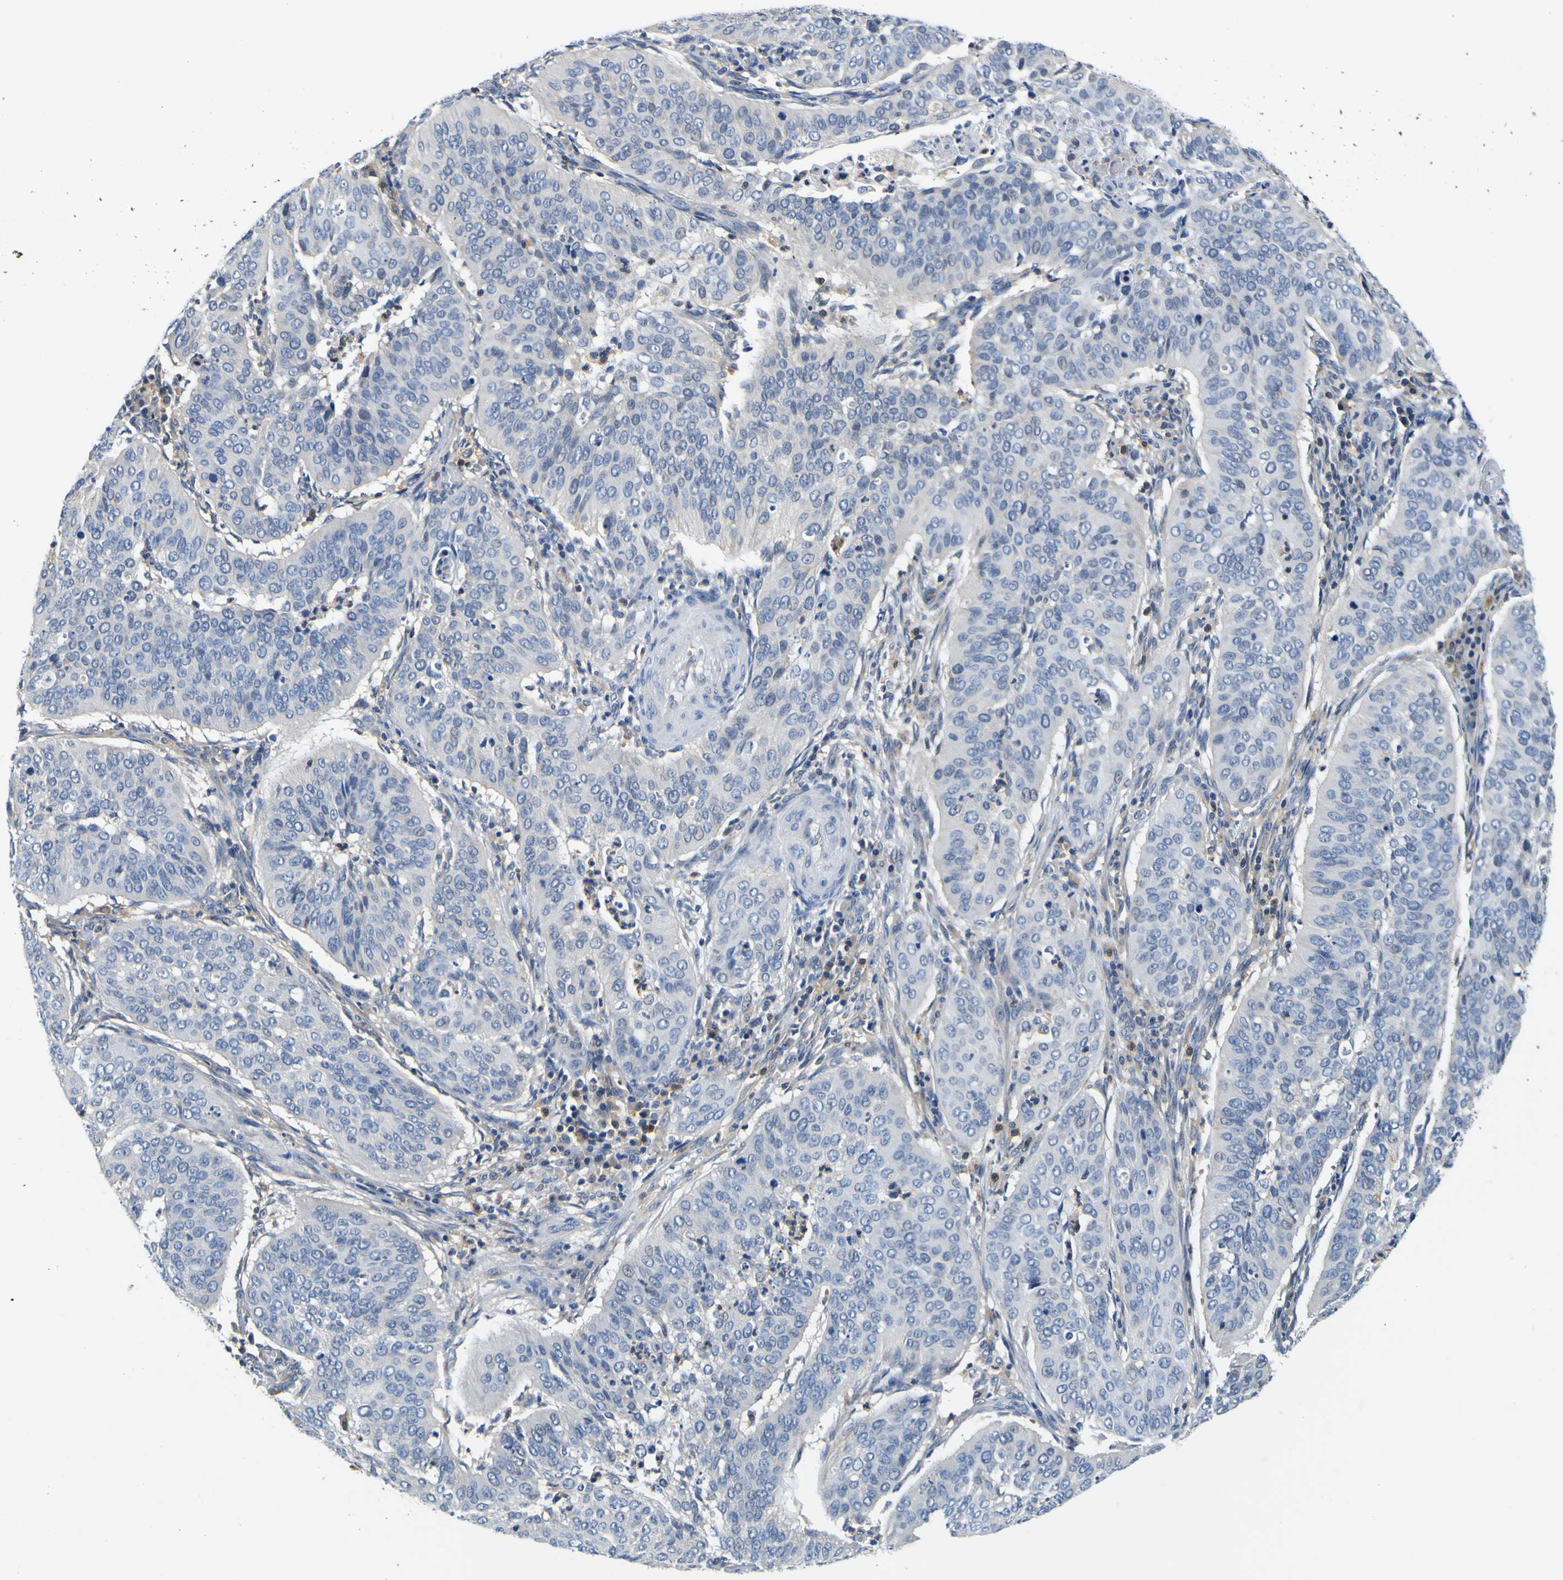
{"staining": {"intensity": "negative", "quantity": "none", "location": "none"}, "tissue": "cervical cancer", "cell_type": "Tumor cells", "image_type": "cancer", "snomed": [{"axis": "morphology", "description": "Normal tissue, NOS"}, {"axis": "morphology", "description": "Squamous cell carcinoma, NOS"}, {"axis": "topography", "description": "Cervix"}], "caption": "IHC histopathology image of neoplastic tissue: squamous cell carcinoma (cervical) stained with DAB (3,3'-diaminobenzidine) demonstrates no significant protein expression in tumor cells.", "gene": "TNIK", "patient": {"sex": "female", "age": 39}}